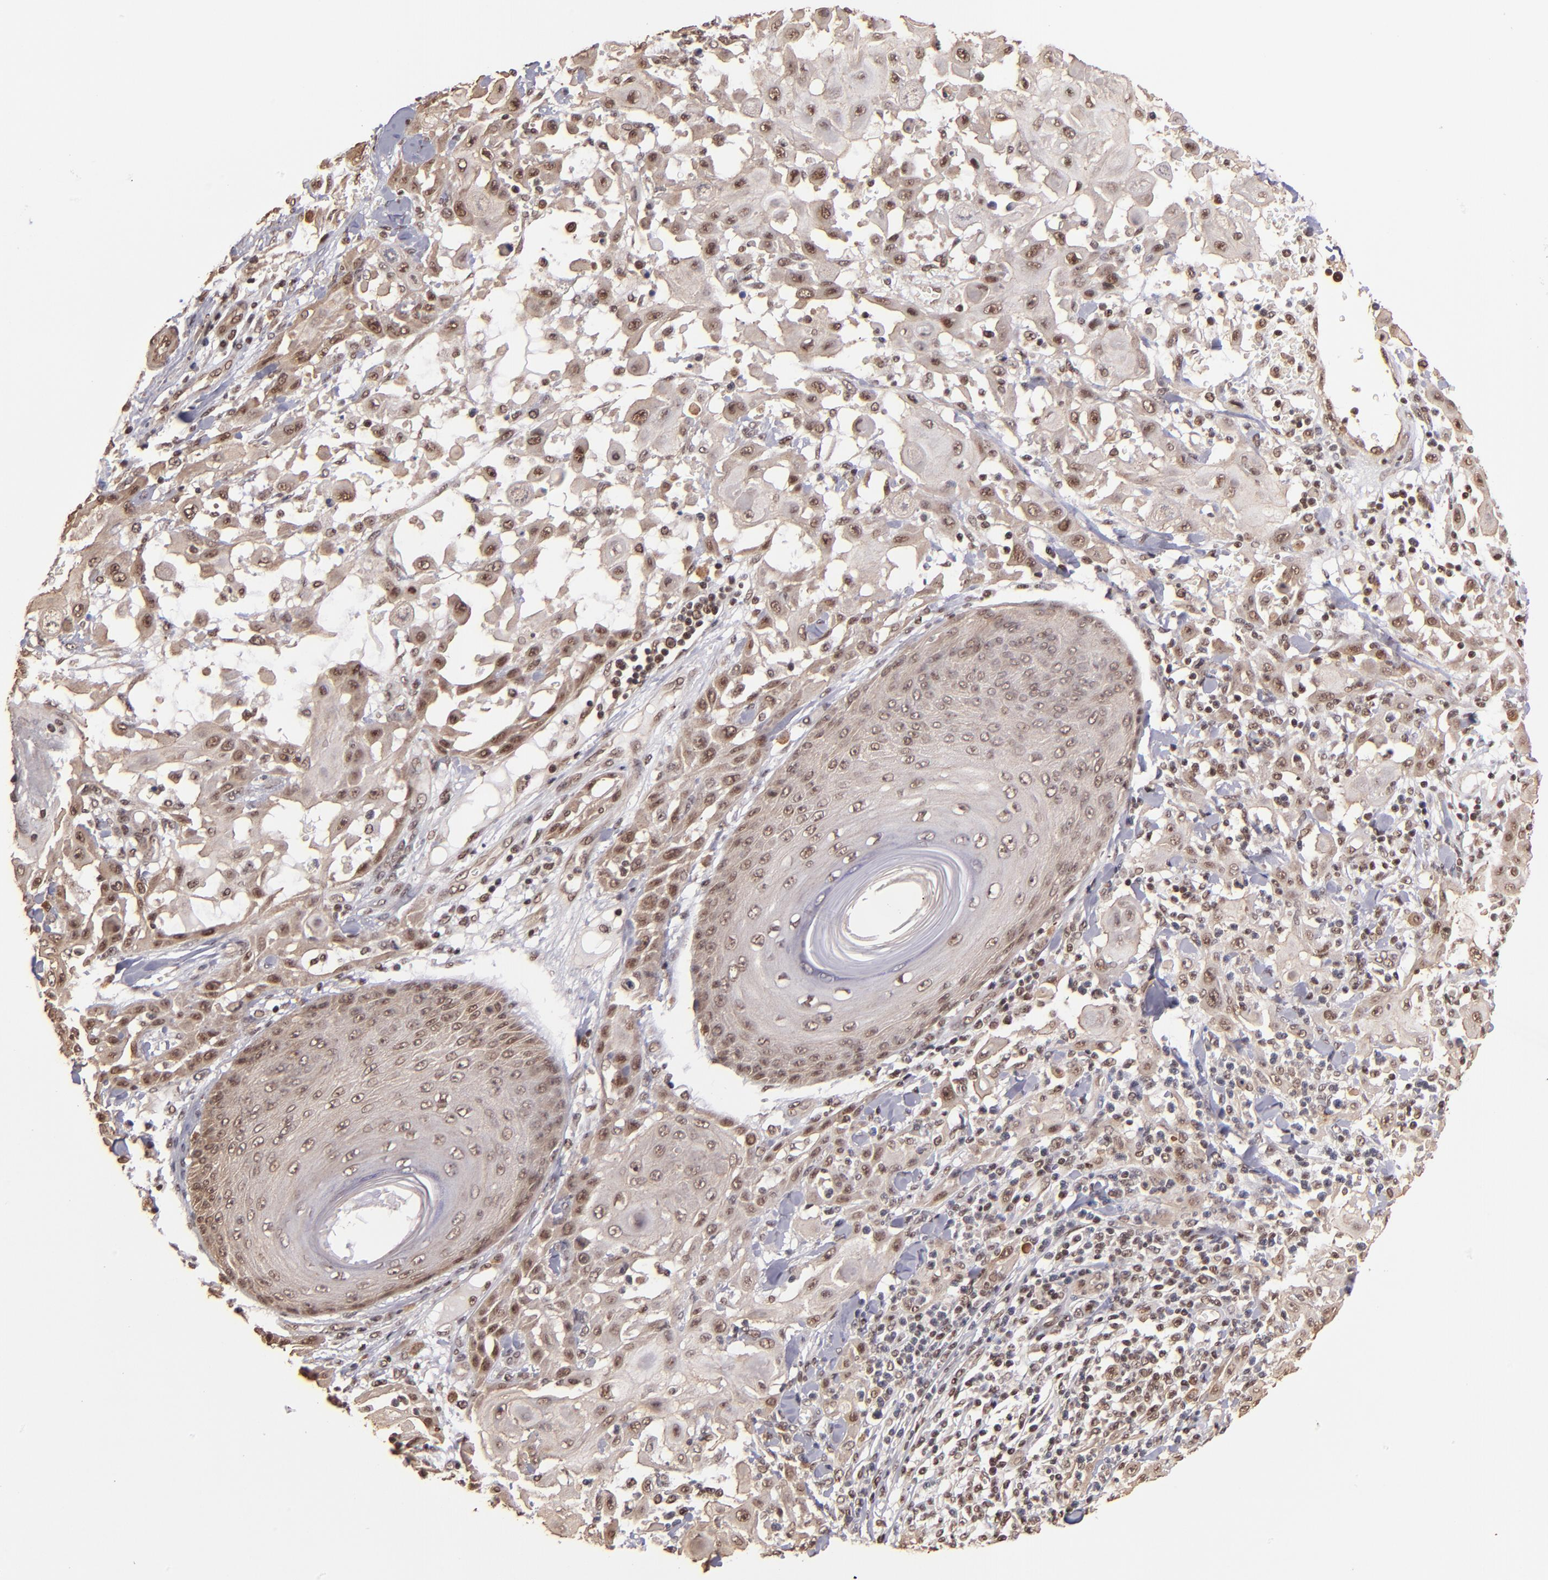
{"staining": {"intensity": "moderate", "quantity": ">75%", "location": "nuclear"}, "tissue": "skin cancer", "cell_type": "Tumor cells", "image_type": "cancer", "snomed": [{"axis": "morphology", "description": "Squamous cell carcinoma, NOS"}, {"axis": "topography", "description": "Skin"}], "caption": "Immunohistochemical staining of skin cancer reveals medium levels of moderate nuclear staining in about >75% of tumor cells.", "gene": "TERF2", "patient": {"sex": "male", "age": 24}}